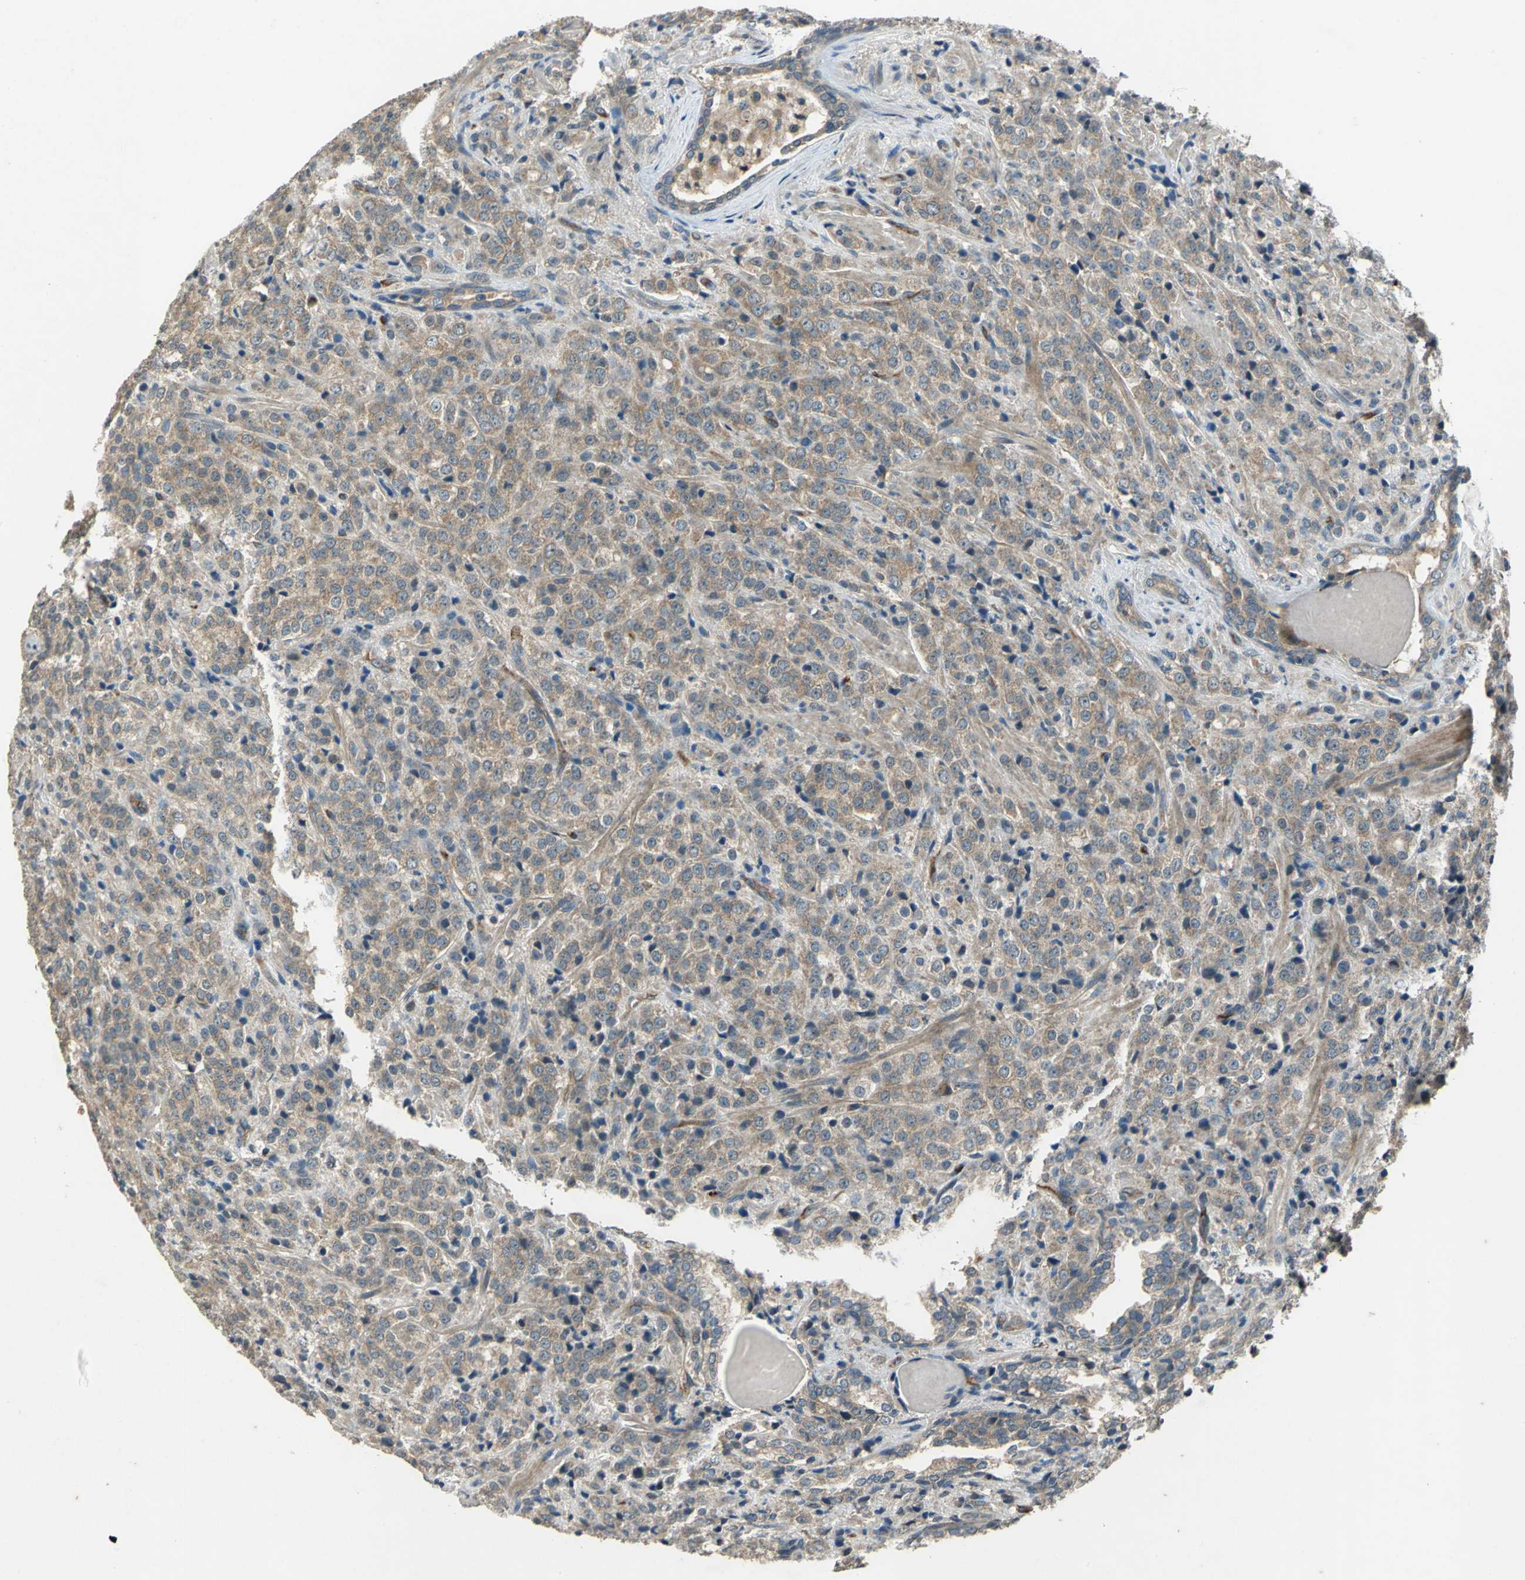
{"staining": {"intensity": "weak", "quantity": ">75%", "location": "cytoplasmic/membranous"}, "tissue": "prostate cancer", "cell_type": "Tumor cells", "image_type": "cancer", "snomed": [{"axis": "morphology", "description": "Adenocarcinoma, Medium grade"}, {"axis": "topography", "description": "Prostate"}], "caption": "IHC staining of prostate cancer, which exhibits low levels of weak cytoplasmic/membranous positivity in about >75% of tumor cells indicating weak cytoplasmic/membranous protein staining. The staining was performed using DAB (brown) for protein detection and nuclei were counterstained in hematoxylin (blue).", "gene": "EMCN", "patient": {"sex": "male", "age": 70}}